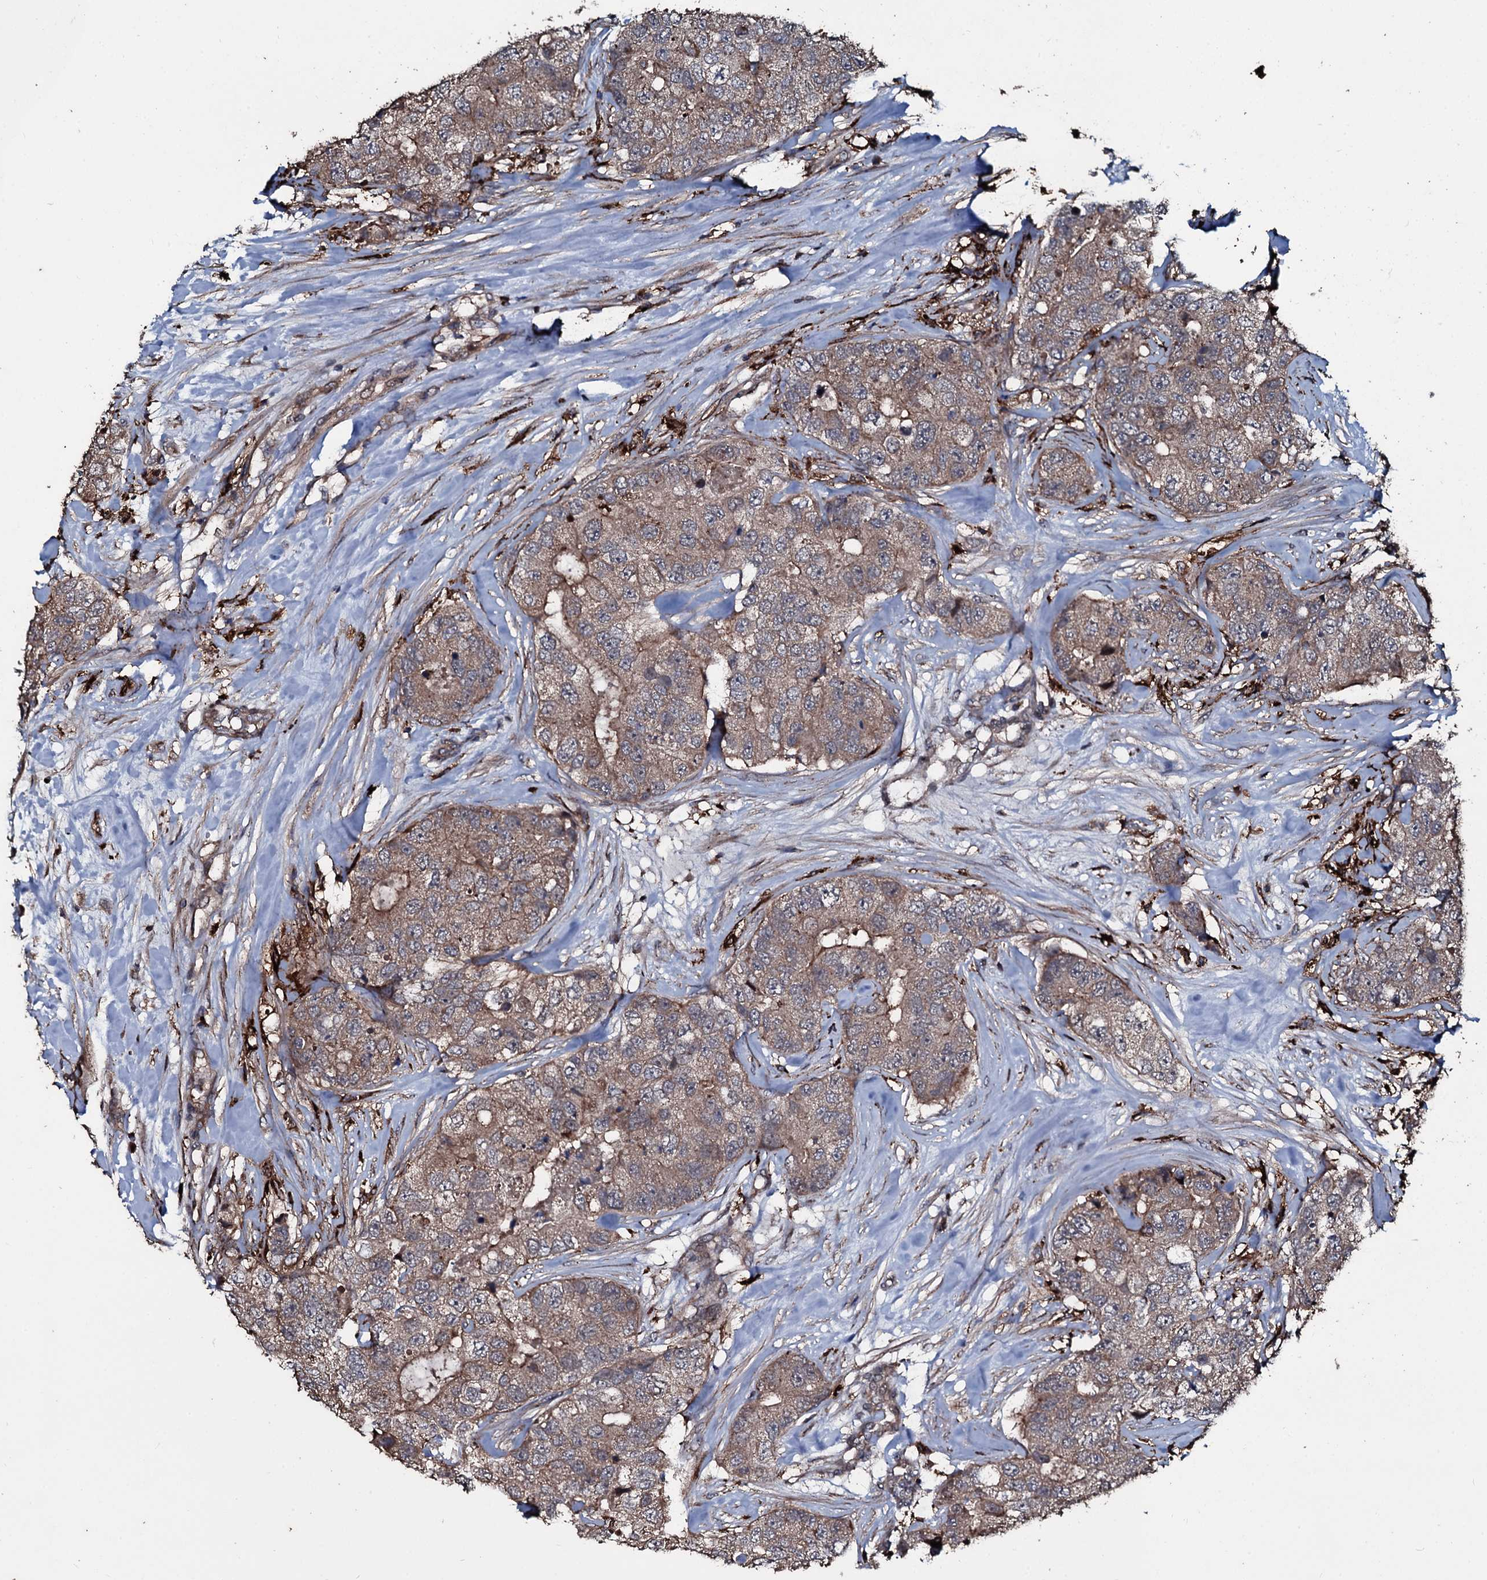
{"staining": {"intensity": "weak", "quantity": ">75%", "location": "cytoplasmic/membranous"}, "tissue": "breast cancer", "cell_type": "Tumor cells", "image_type": "cancer", "snomed": [{"axis": "morphology", "description": "Duct carcinoma"}, {"axis": "topography", "description": "Breast"}], "caption": "Breast cancer was stained to show a protein in brown. There is low levels of weak cytoplasmic/membranous staining in about >75% of tumor cells.", "gene": "TPGS2", "patient": {"sex": "female", "age": 62}}